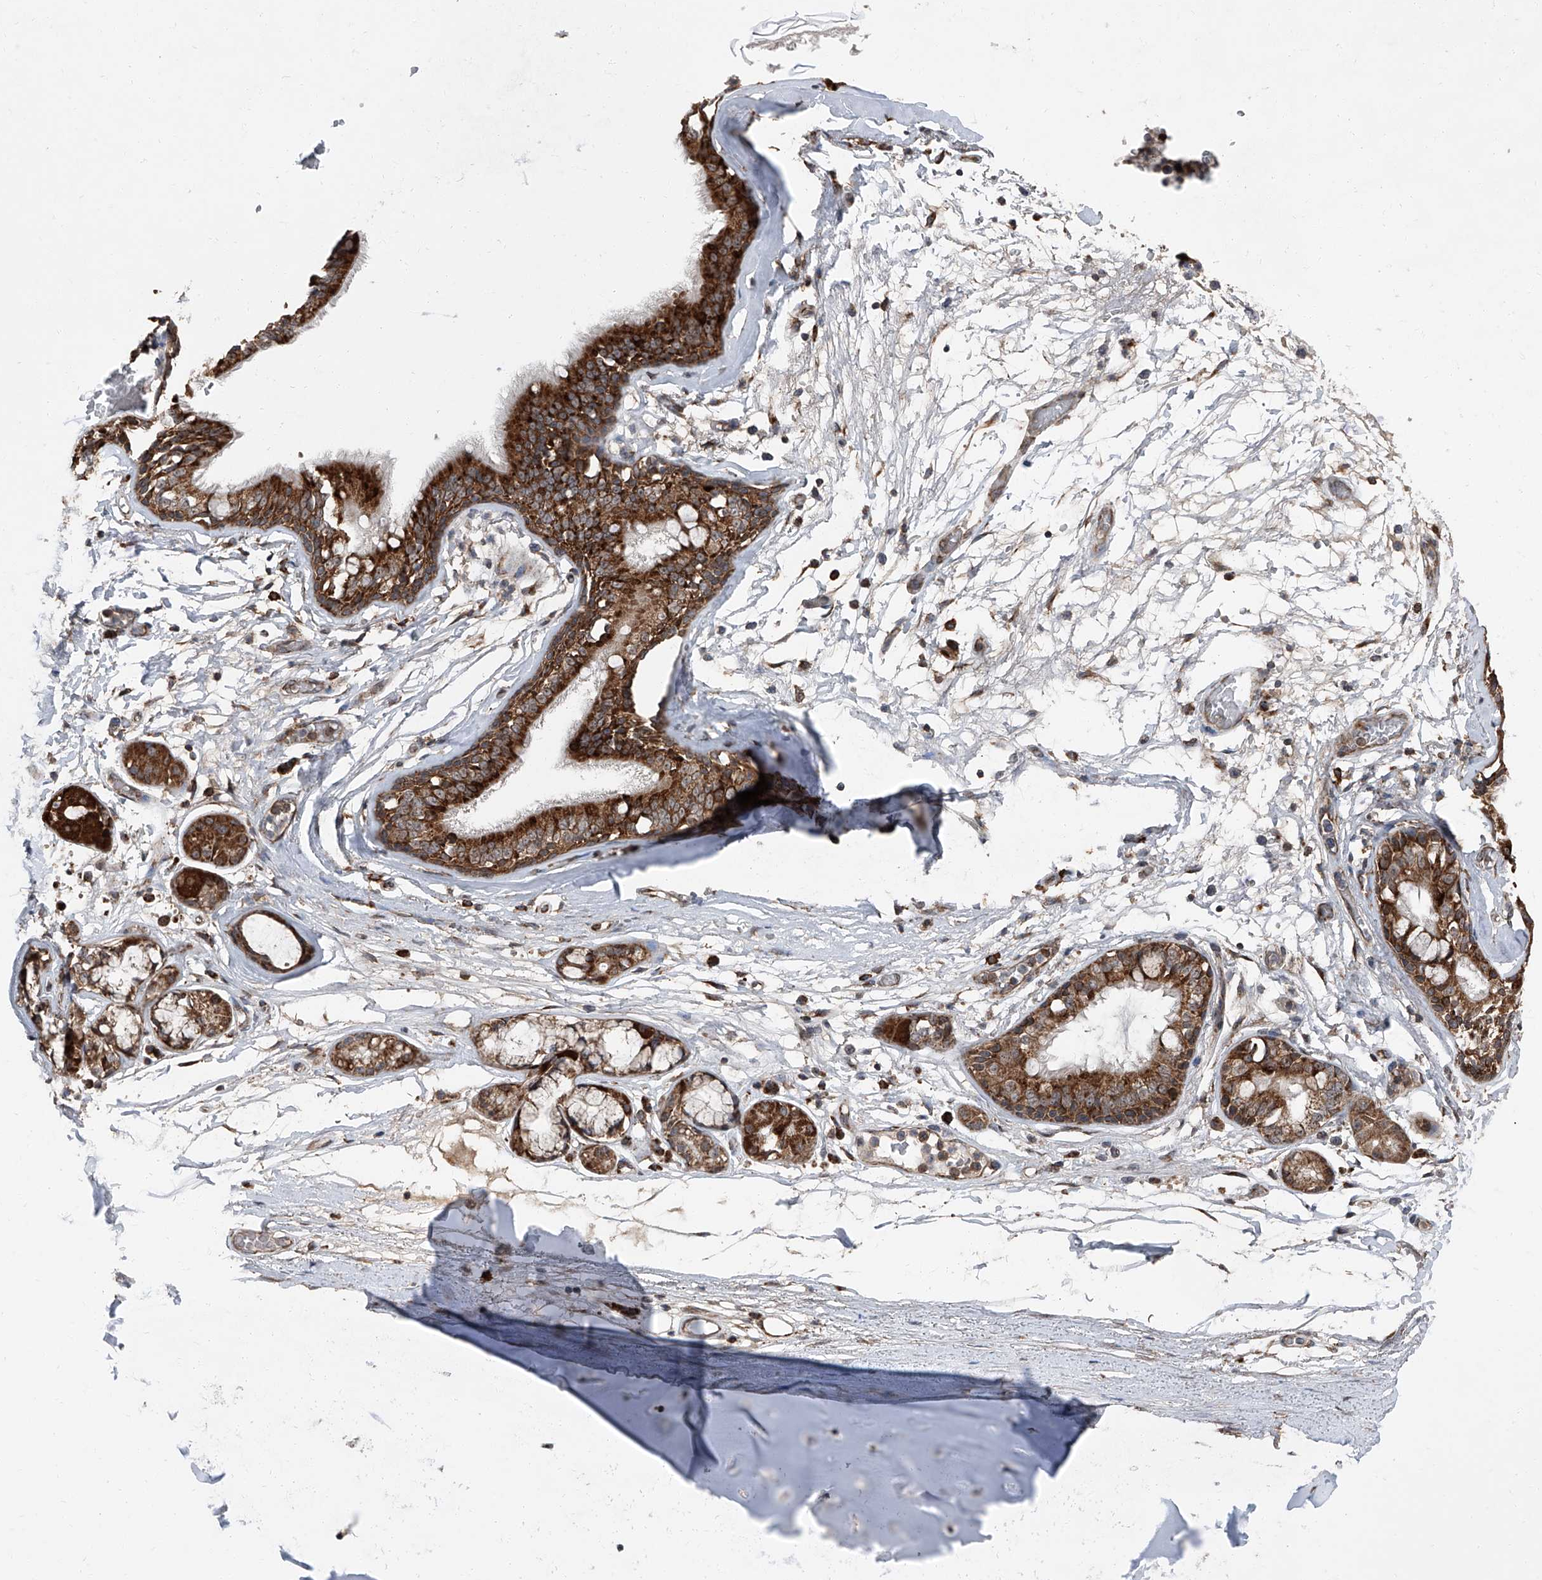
{"staining": {"intensity": "weak", "quantity": ">75%", "location": "cytoplasmic/membranous"}, "tissue": "adipose tissue", "cell_type": "Adipocytes", "image_type": "normal", "snomed": [{"axis": "morphology", "description": "Normal tissue, NOS"}, {"axis": "topography", "description": "Cartilage tissue"}], "caption": "Immunohistochemical staining of benign adipose tissue displays low levels of weak cytoplasmic/membranous expression in approximately >75% of adipocytes.", "gene": "LIMK1", "patient": {"sex": "female", "age": 63}}